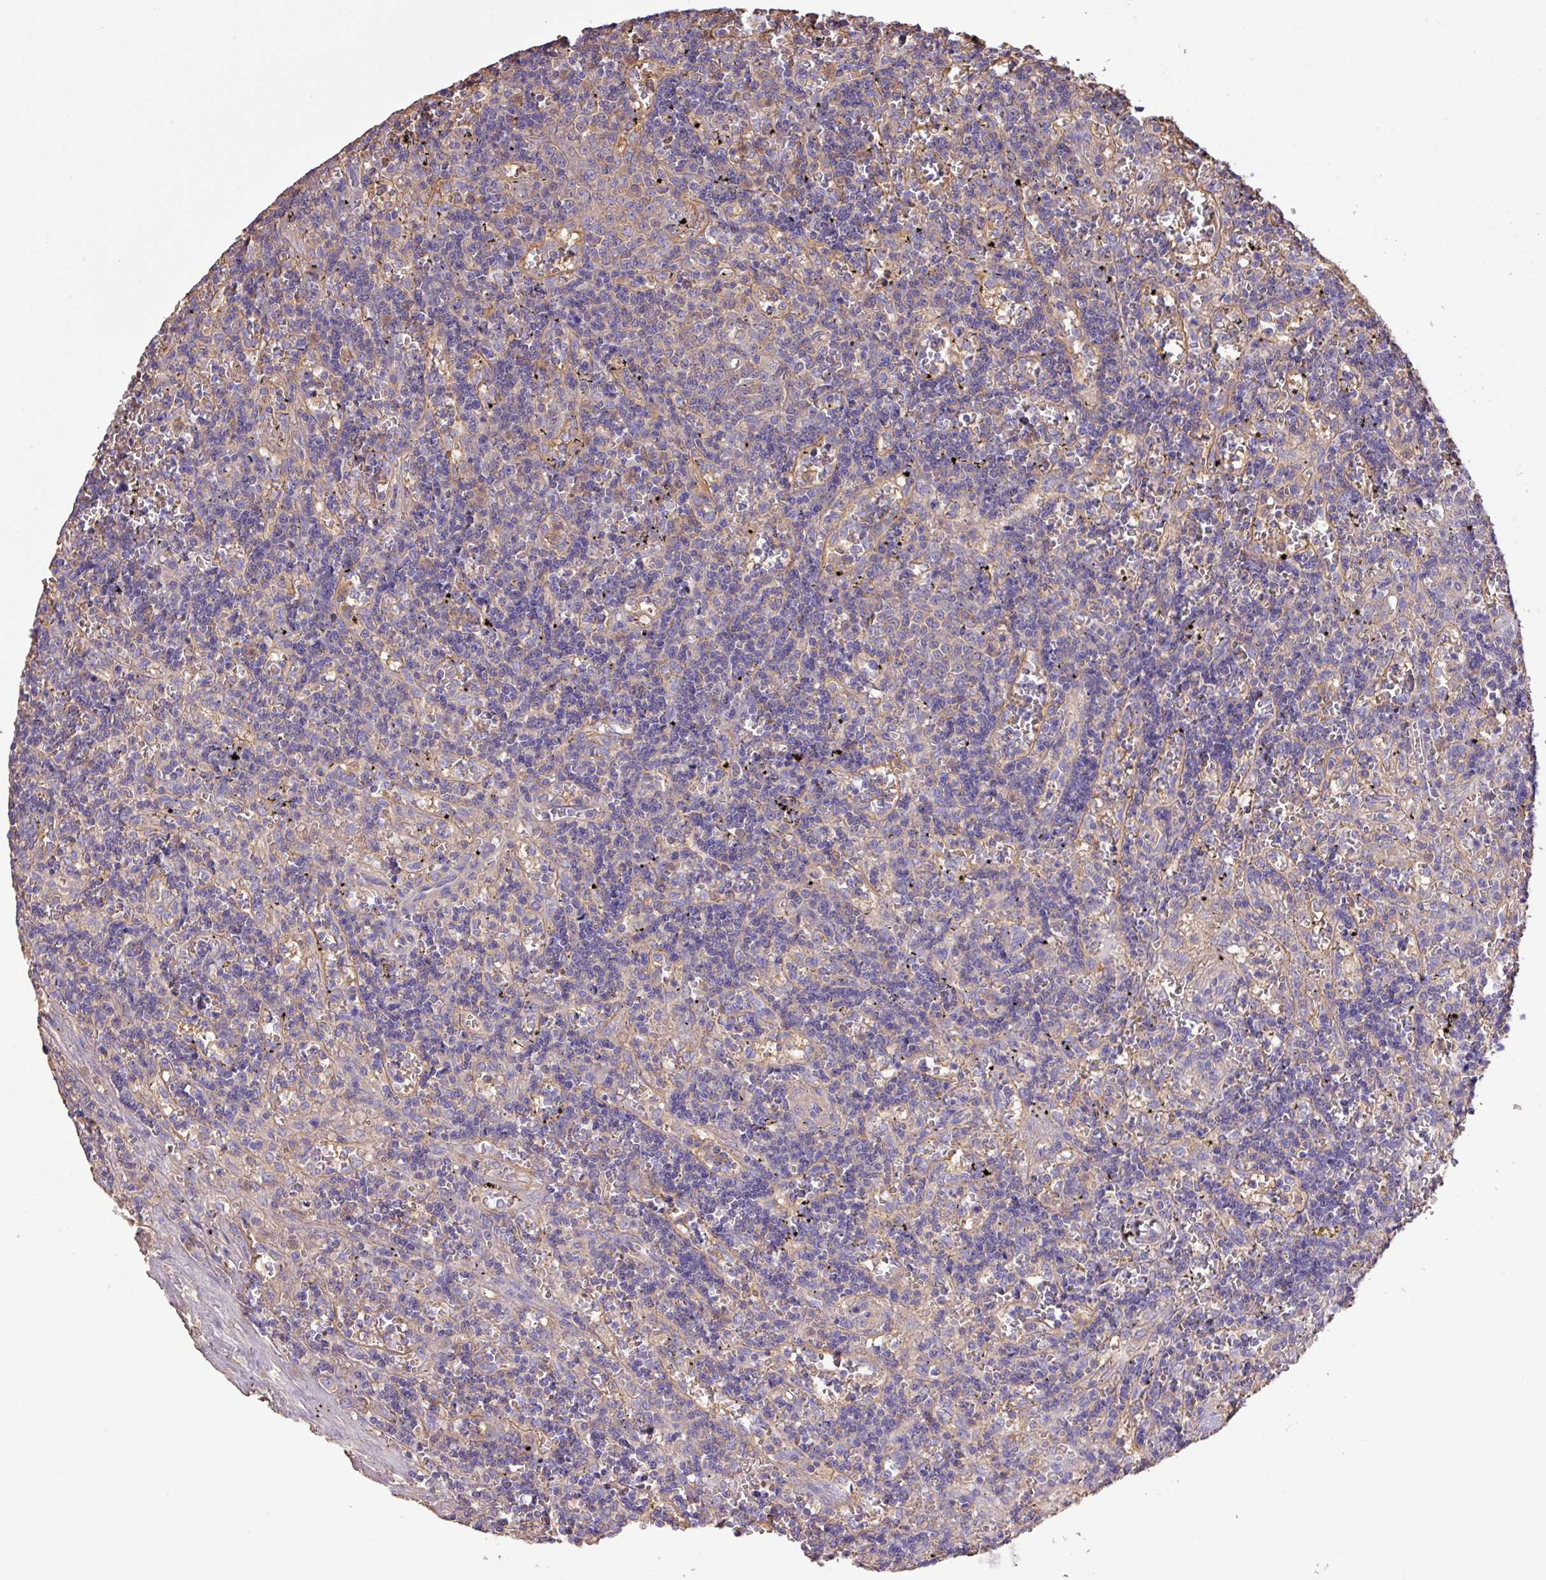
{"staining": {"intensity": "negative", "quantity": "none", "location": "none"}, "tissue": "lymphoma", "cell_type": "Tumor cells", "image_type": "cancer", "snomed": [{"axis": "morphology", "description": "Malignant lymphoma, non-Hodgkin's type, Low grade"}, {"axis": "topography", "description": "Spleen"}], "caption": "Human malignant lymphoma, non-Hodgkin's type (low-grade) stained for a protein using immunohistochemistry shows no expression in tumor cells.", "gene": "CALML4", "patient": {"sex": "male", "age": 60}}